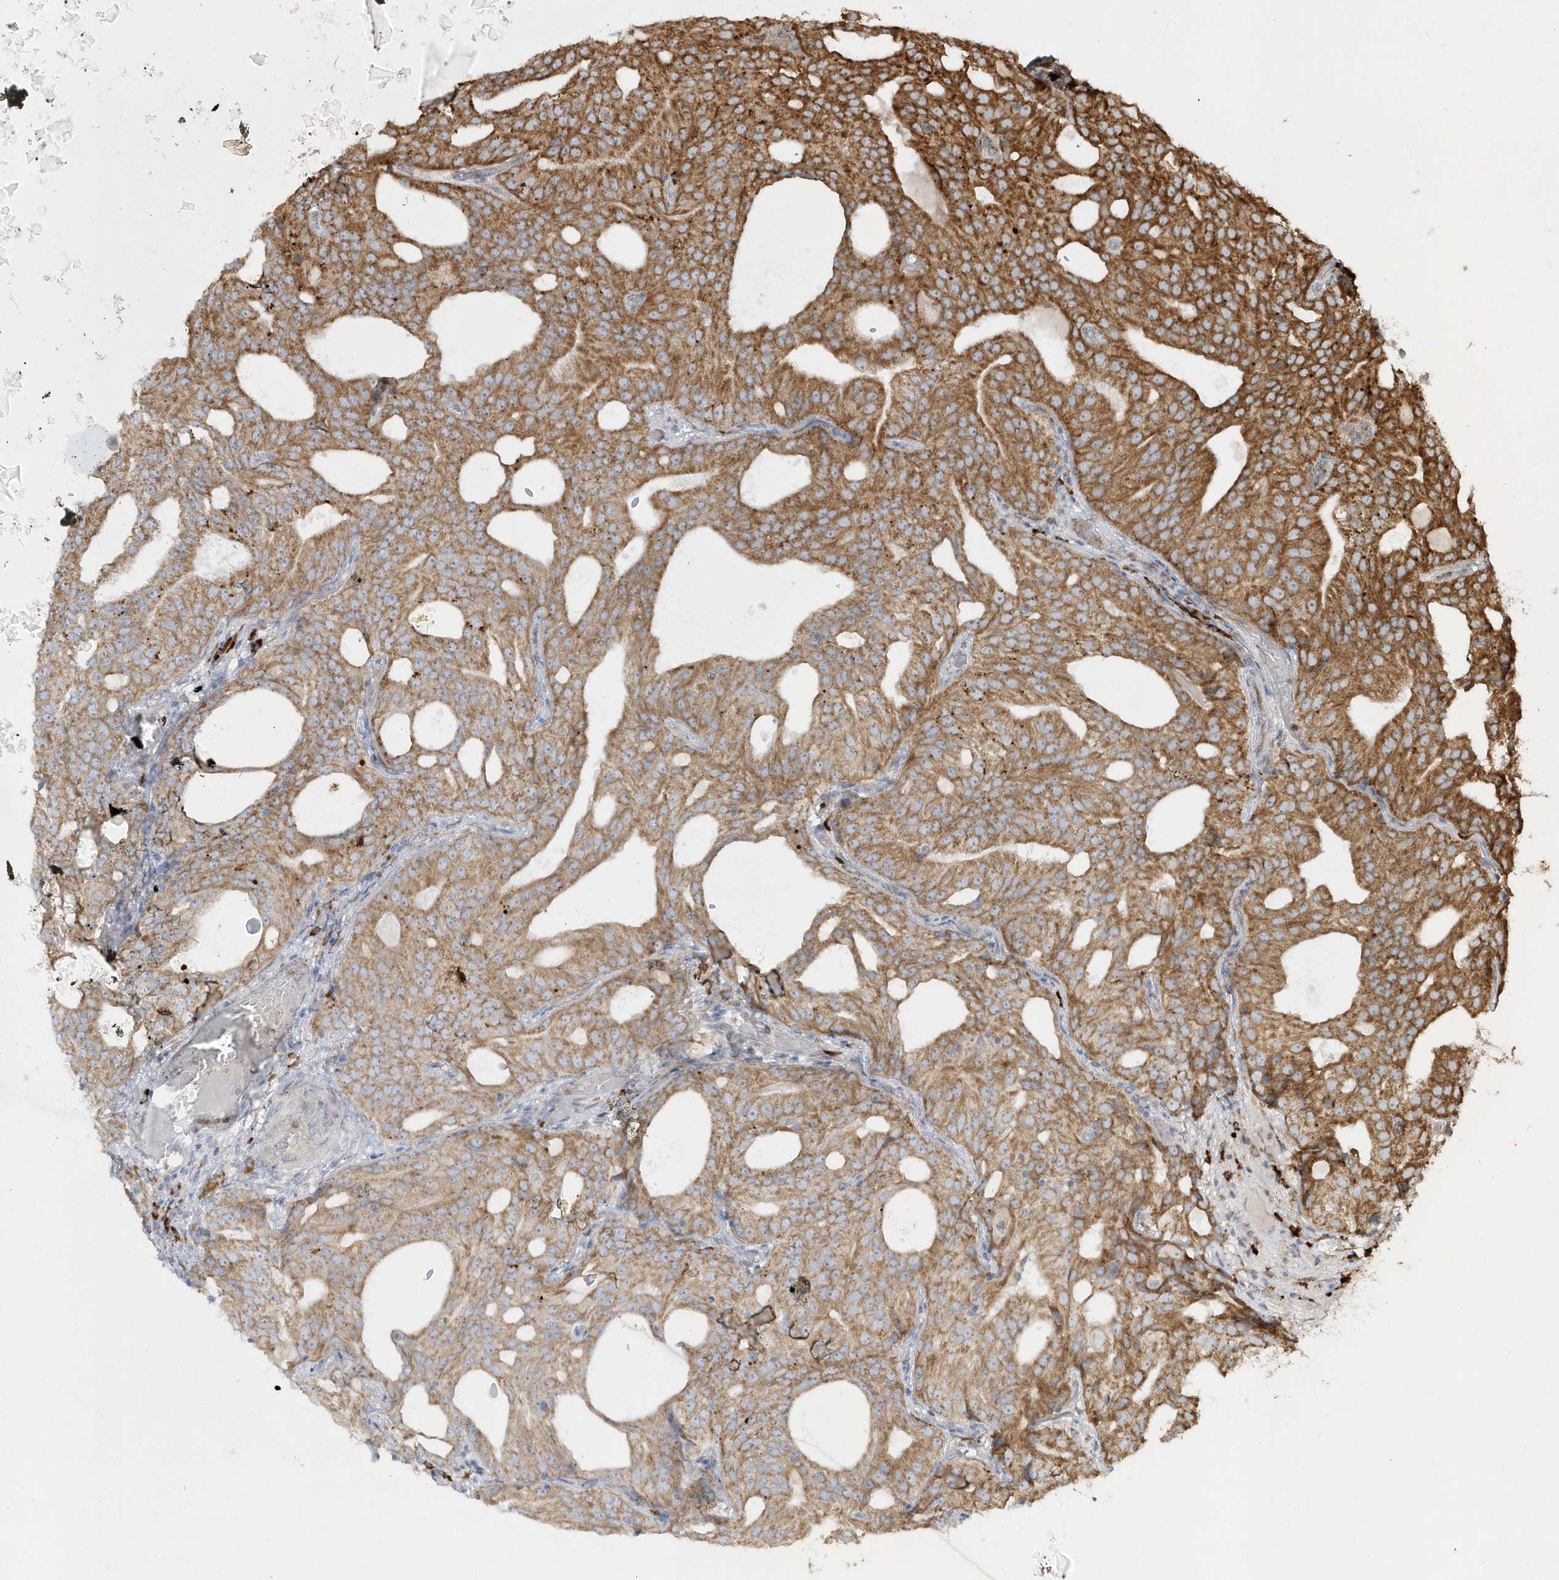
{"staining": {"intensity": "moderate", "quantity": ">75%", "location": "cytoplasmic/membranous"}, "tissue": "prostate cancer", "cell_type": "Tumor cells", "image_type": "cancer", "snomed": [{"axis": "morphology", "description": "Adenocarcinoma, Low grade"}, {"axis": "topography", "description": "Prostate"}], "caption": "Immunohistochemistry photomicrograph of neoplastic tissue: human prostate cancer stained using immunohistochemistry (IHC) demonstrates medium levels of moderate protein expression localized specifically in the cytoplasmic/membranous of tumor cells, appearing as a cytoplasmic/membranous brown color.", "gene": "SH3BP2", "patient": {"sex": "male", "age": 88}}